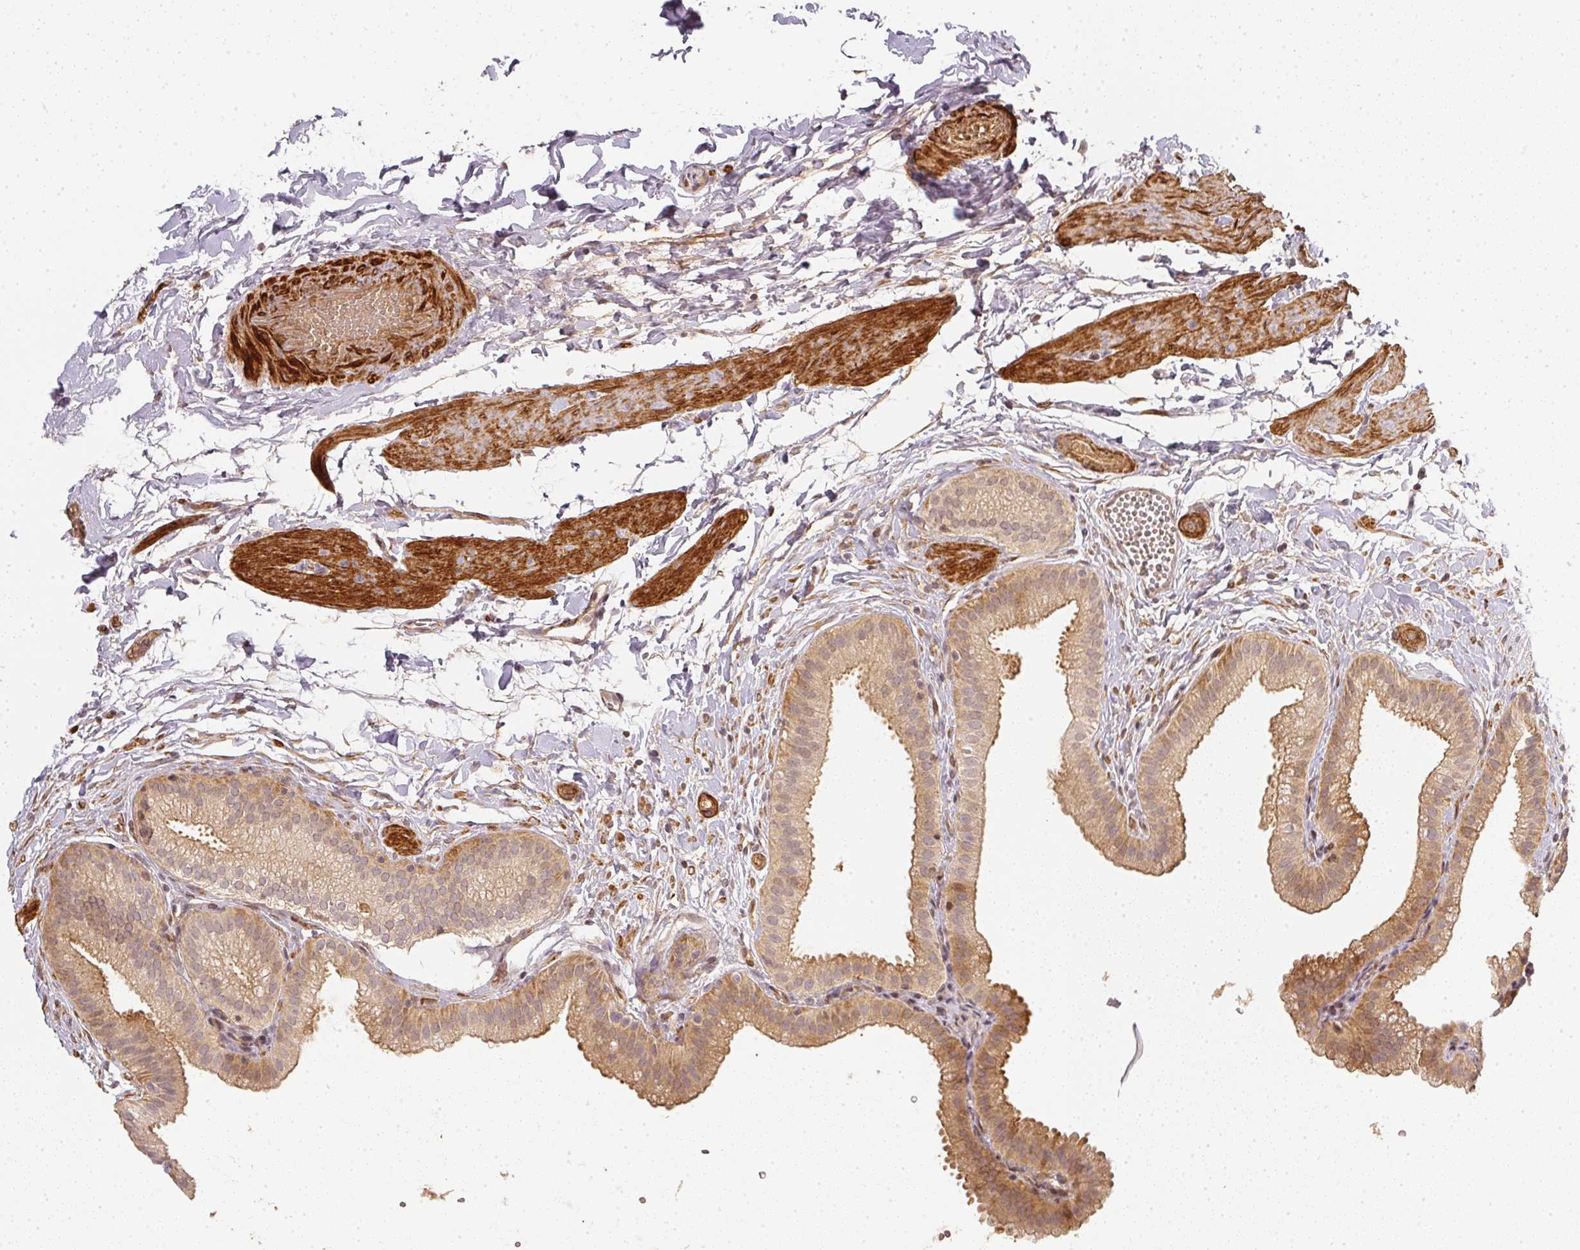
{"staining": {"intensity": "negative", "quantity": "none", "location": "none"}, "tissue": "gallbladder", "cell_type": "Glandular cells", "image_type": "normal", "snomed": [{"axis": "morphology", "description": "Normal tissue, NOS"}, {"axis": "topography", "description": "Gallbladder"}], "caption": "Image shows no significant protein expression in glandular cells of unremarkable gallbladder.", "gene": "SERPINE1", "patient": {"sex": "female", "age": 63}}